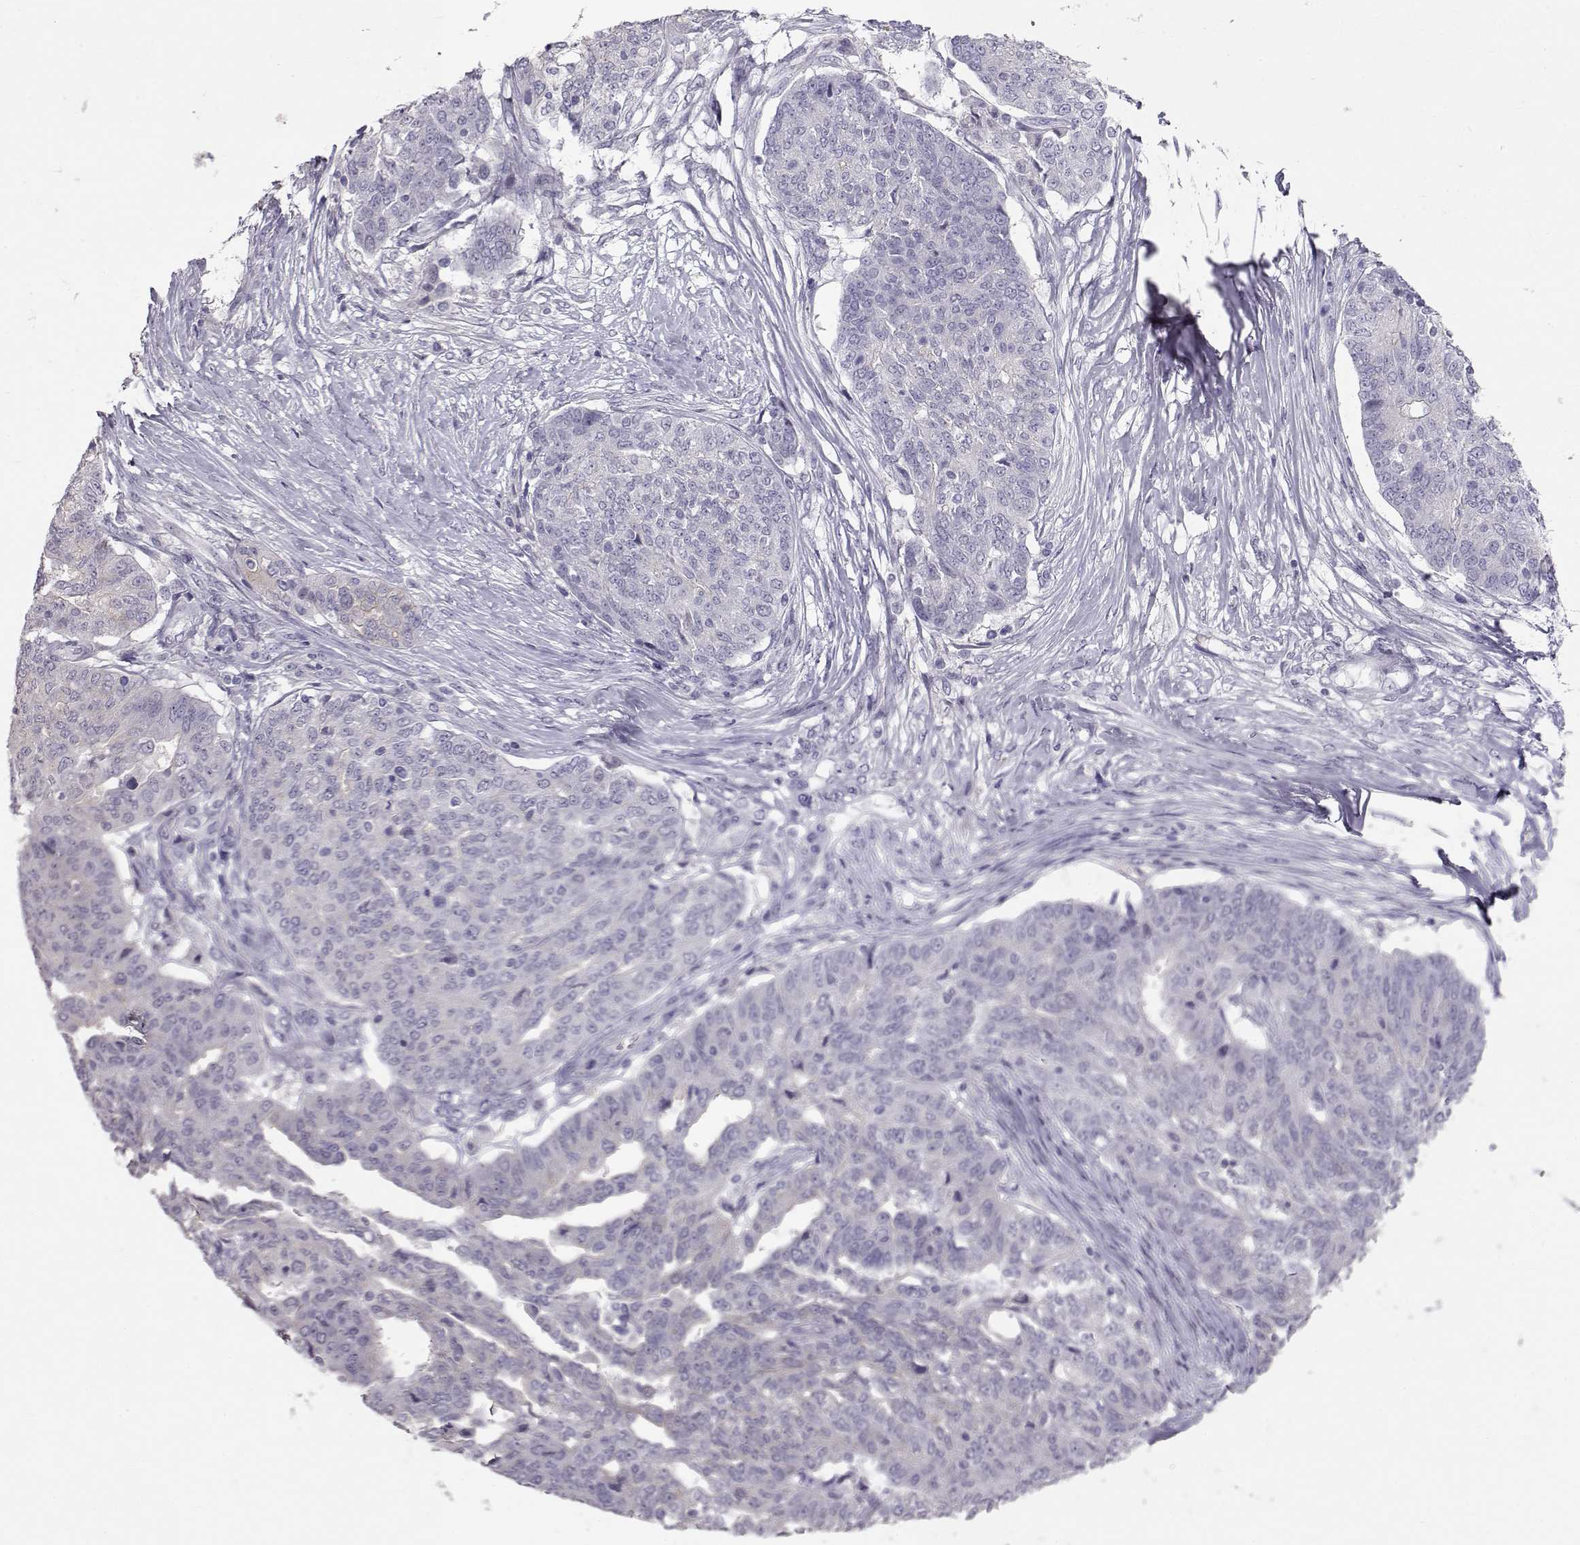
{"staining": {"intensity": "negative", "quantity": "none", "location": "none"}, "tissue": "ovarian cancer", "cell_type": "Tumor cells", "image_type": "cancer", "snomed": [{"axis": "morphology", "description": "Cystadenocarcinoma, serous, NOS"}, {"axis": "topography", "description": "Ovary"}], "caption": "A histopathology image of ovarian serous cystadenocarcinoma stained for a protein shows no brown staining in tumor cells.", "gene": "RD3", "patient": {"sex": "female", "age": 67}}